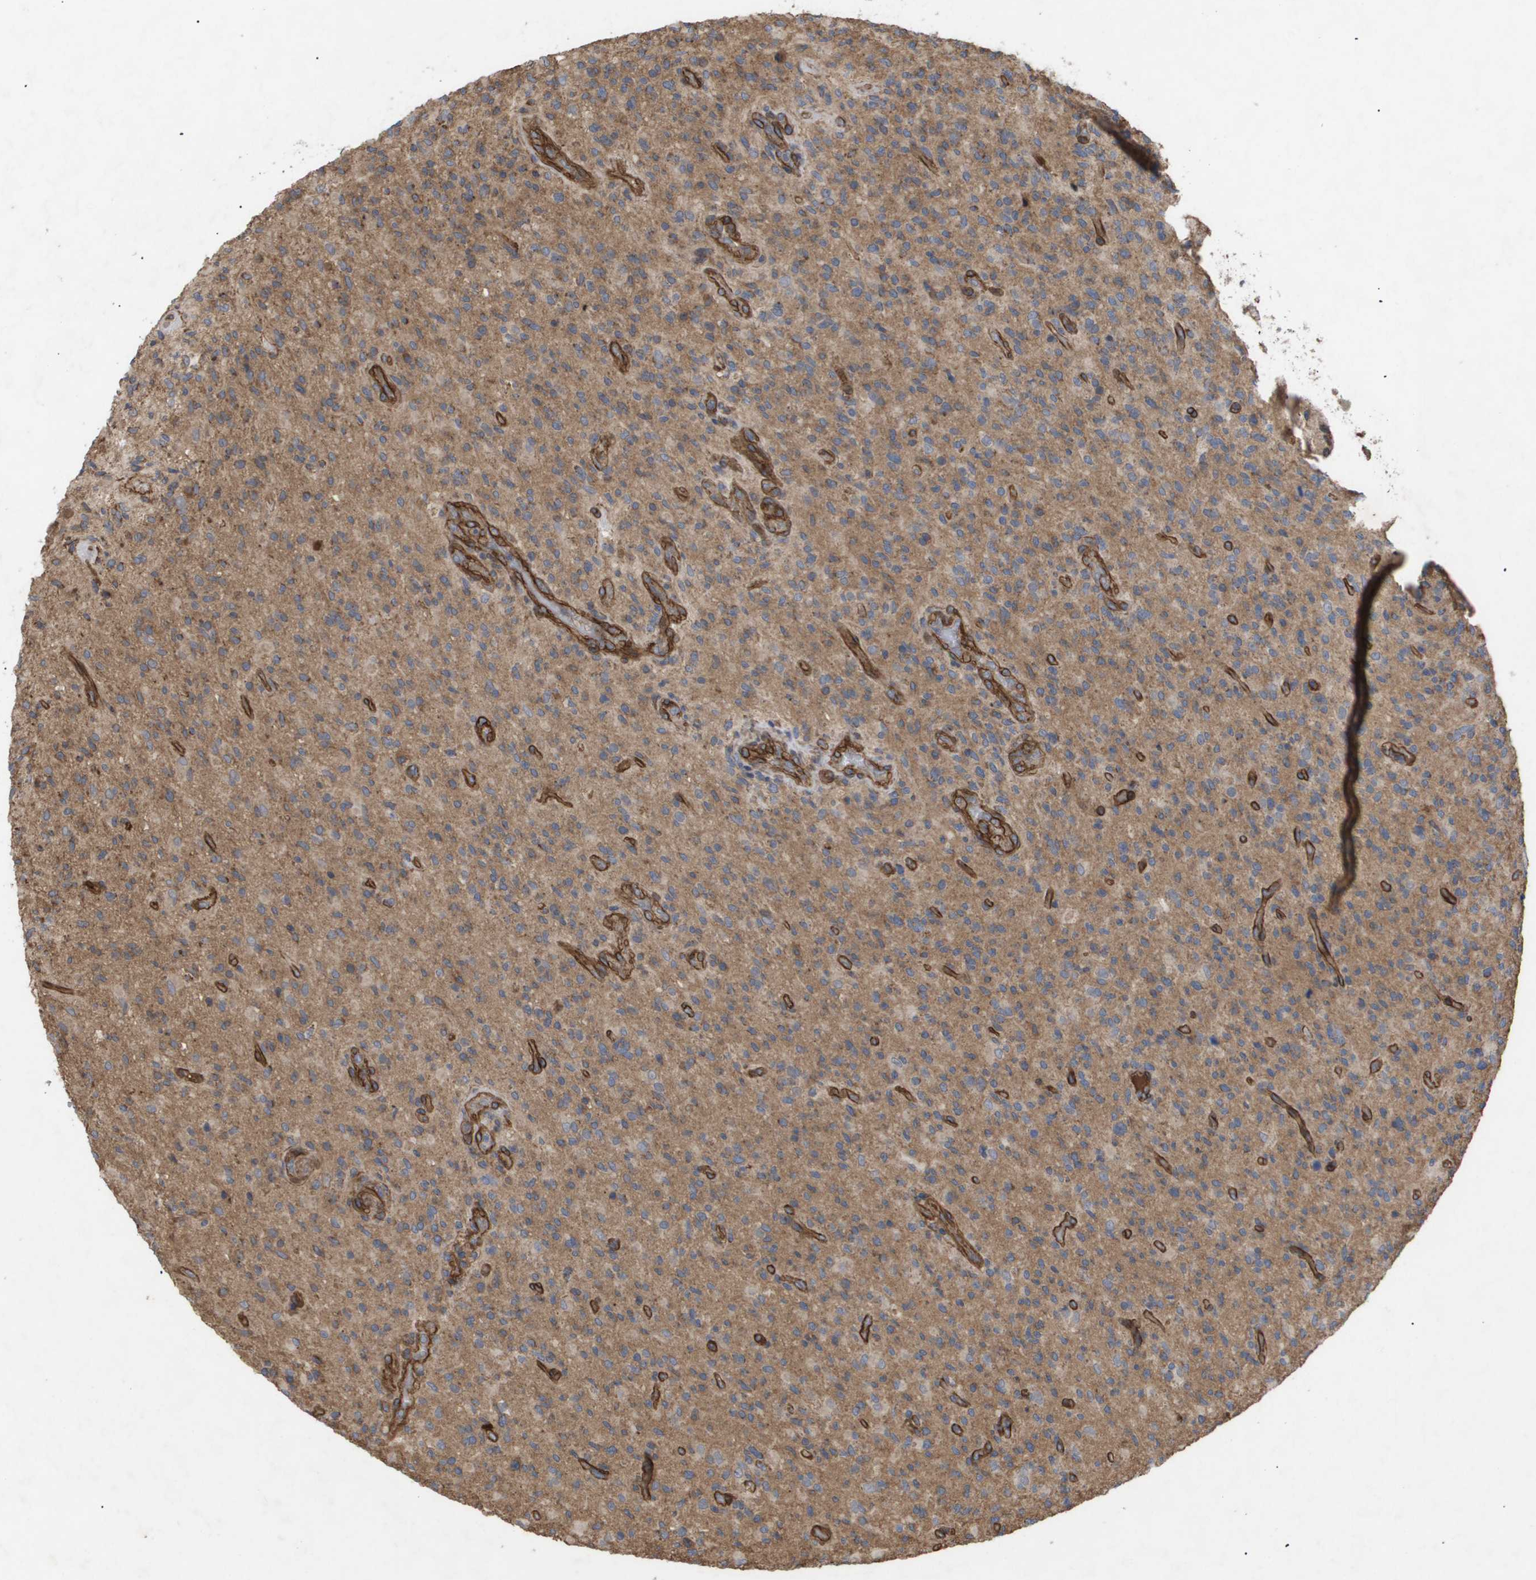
{"staining": {"intensity": "moderate", "quantity": ">75%", "location": "cytoplasmic/membranous"}, "tissue": "glioma", "cell_type": "Tumor cells", "image_type": "cancer", "snomed": [{"axis": "morphology", "description": "Glioma, malignant, High grade"}, {"axis": "topography", "description": "Brain"}], "caption": "The photomicrograph exhibits immunohistochemical staining of malignant glioma (high-grade). There is moderate cytoplasmic/membranous positivity is present in approximately >75% of tumor cells.", "gene": "TNS1", "patient": {"sex": "male", "age": 71}}